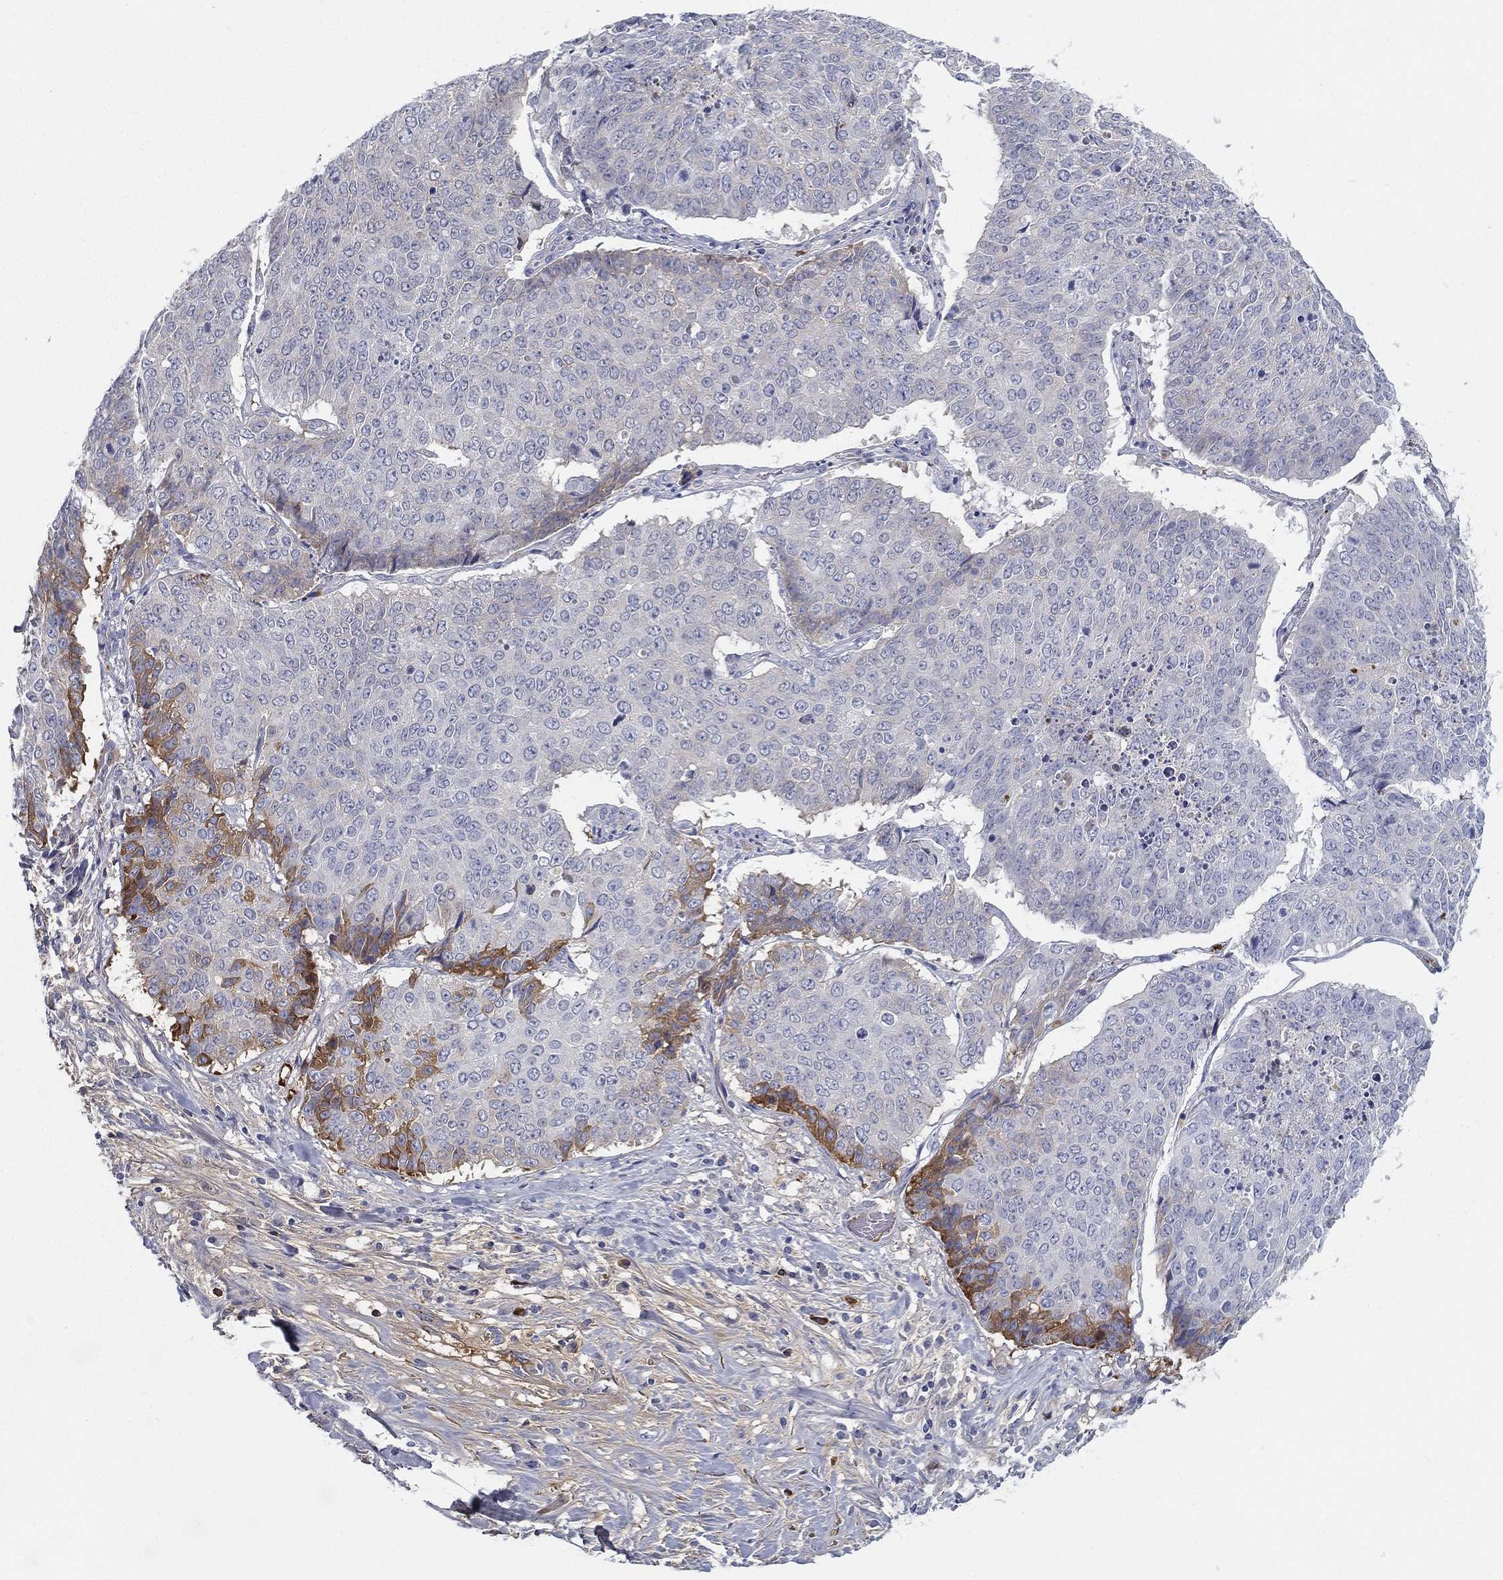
{"staining": {"intensity": "strong", "quantity": "<25%", "location": "cytoplasmic/membranous"}, "tissue": "lung cancer", "cell_type": "Tumor cells", "image_type": "cancer", "snomed": [{"axis": "morphology", "description": "Normal tissue, NOS"}, {"axis": "morphology", "description": "Squamous cell carcinoma, NOS"}, {"axis": "topography", "description": "Bronchus"}, {"axis": "topography", "description": "Lung"}], "caption": "This histopathology image exhibits IHC staining of human lung cancer (squamous cell carcinoma), with medium strong cytoplasmic/membranous positivity in approximately <25% of tumor cells.", "gene": "IFNB1", "patient": {"sex": "male", "age": 64}}